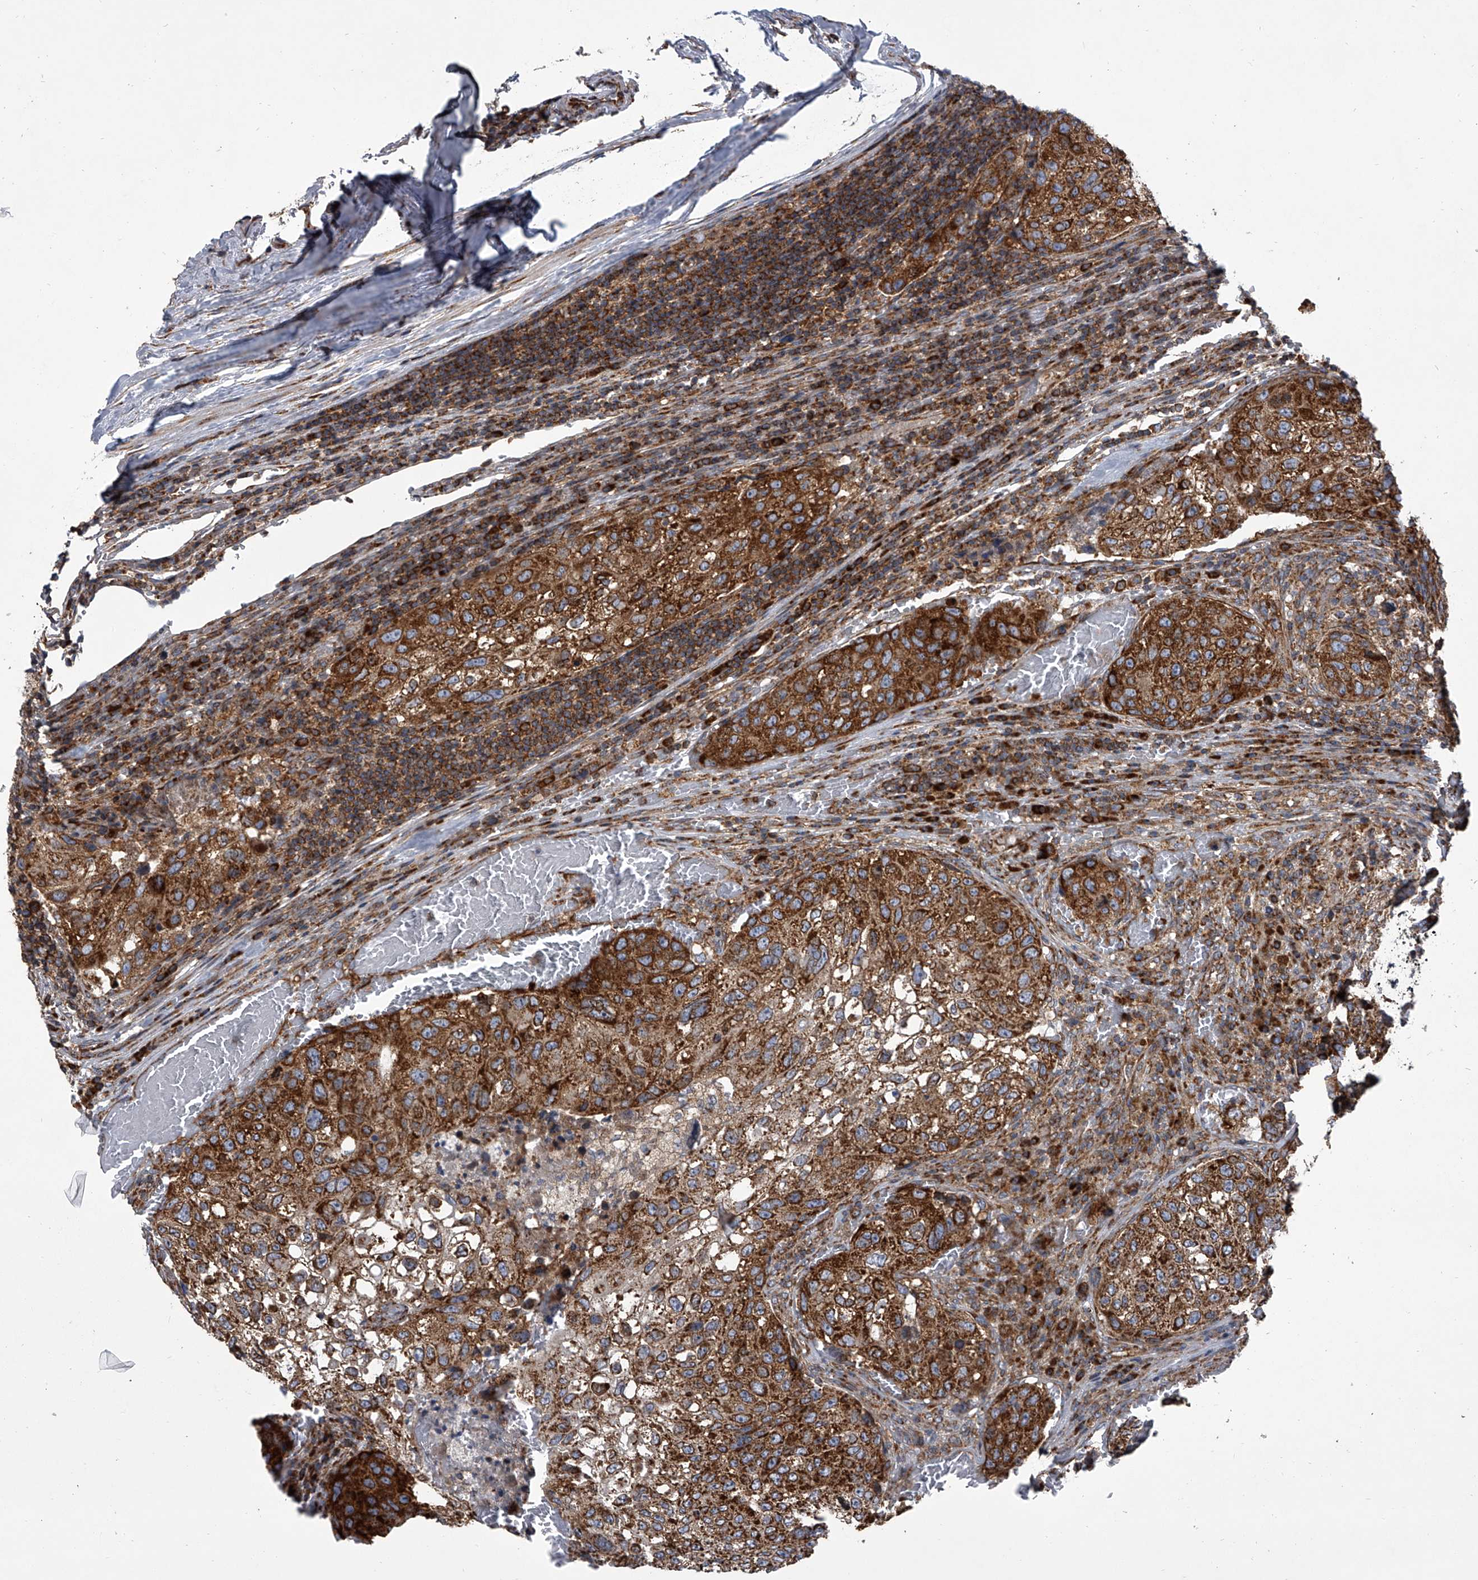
{"staining": {"intensity": "strong", "quantity": ">75%", "location": "cytoplasmic/membranous"}, "tissue": "urothelial cancer", "cell_type": "Tumor cells", "image_type": "cancer", "snomed": [{"axis": "morphology", "description": "Urothelial carcinoma, High grade"}, {"axis": "topography", "description": "Lymph node"}, {"axis": "topography", "description": "Urinary bladder"}], "caption": "Approximately >75% of tumor cells in urothelial cancer reveal strong cytoplasmic/membranous protein expression as visualized by brown immunohistochemical staining.", "gene": "ZC3H15", "patient": {"sex": "male", "age": 51}}